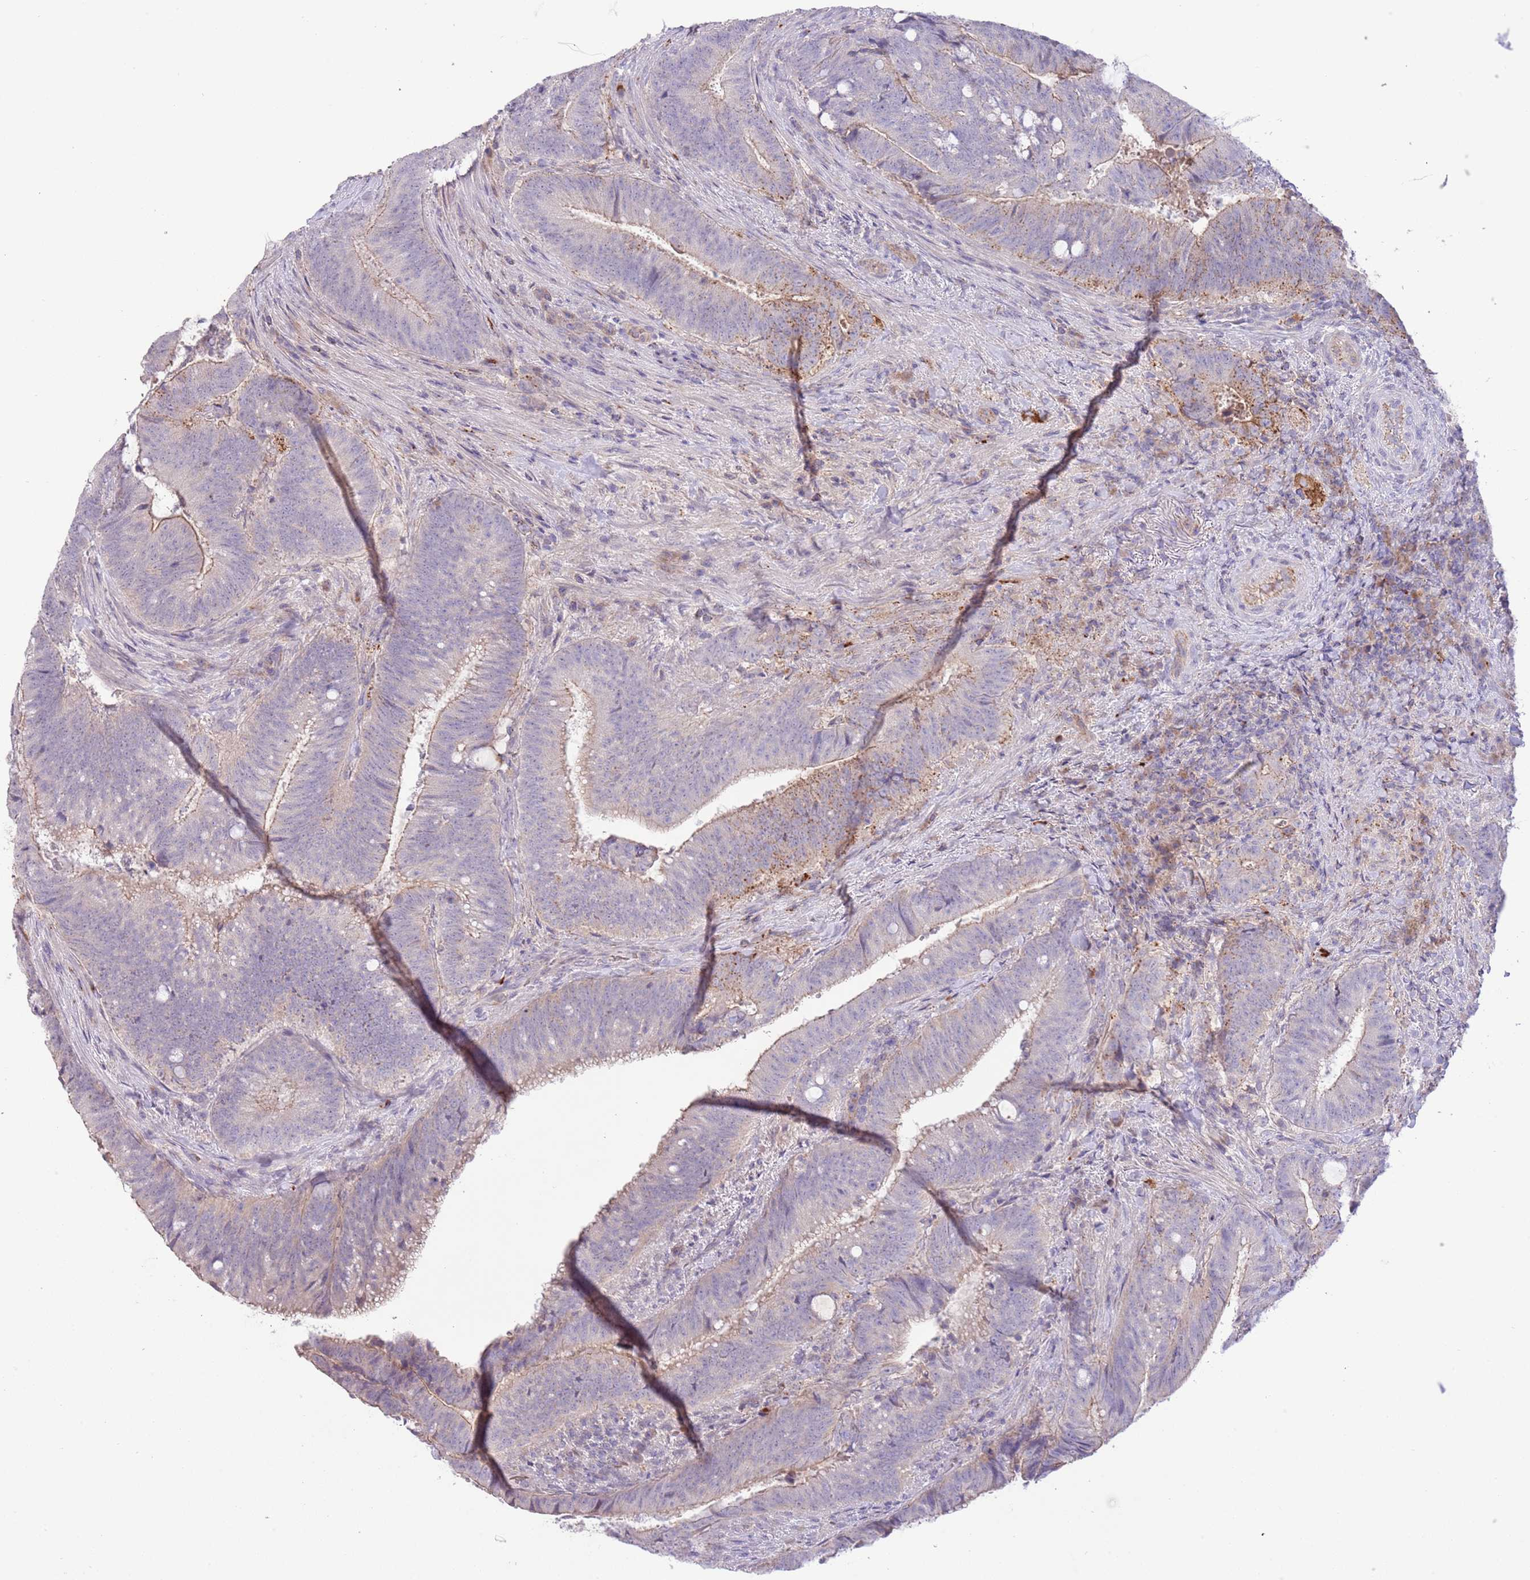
{"staining": {"intensity": "moderate", "quantity": "<25%", "location": "cytoplasmic/membranous"}, "tissue": "colorectal cancer", "cell_type": "Tumor cells", "image_type": "cancer", "snomed": [{"axis": "morphology", "description": "Adenocarcinoma, NOS"}, {"axis": "topography", "description": "Colon"}], "caption": "This histopathology image reveals IHC staining of adenocarcinoma (colorectal), with low moderate cytoplasmic/membranous expression in about <25% of tumor cells.", "gene": "ABHD17A", "patient": {"sex": "female", "age": 43}}